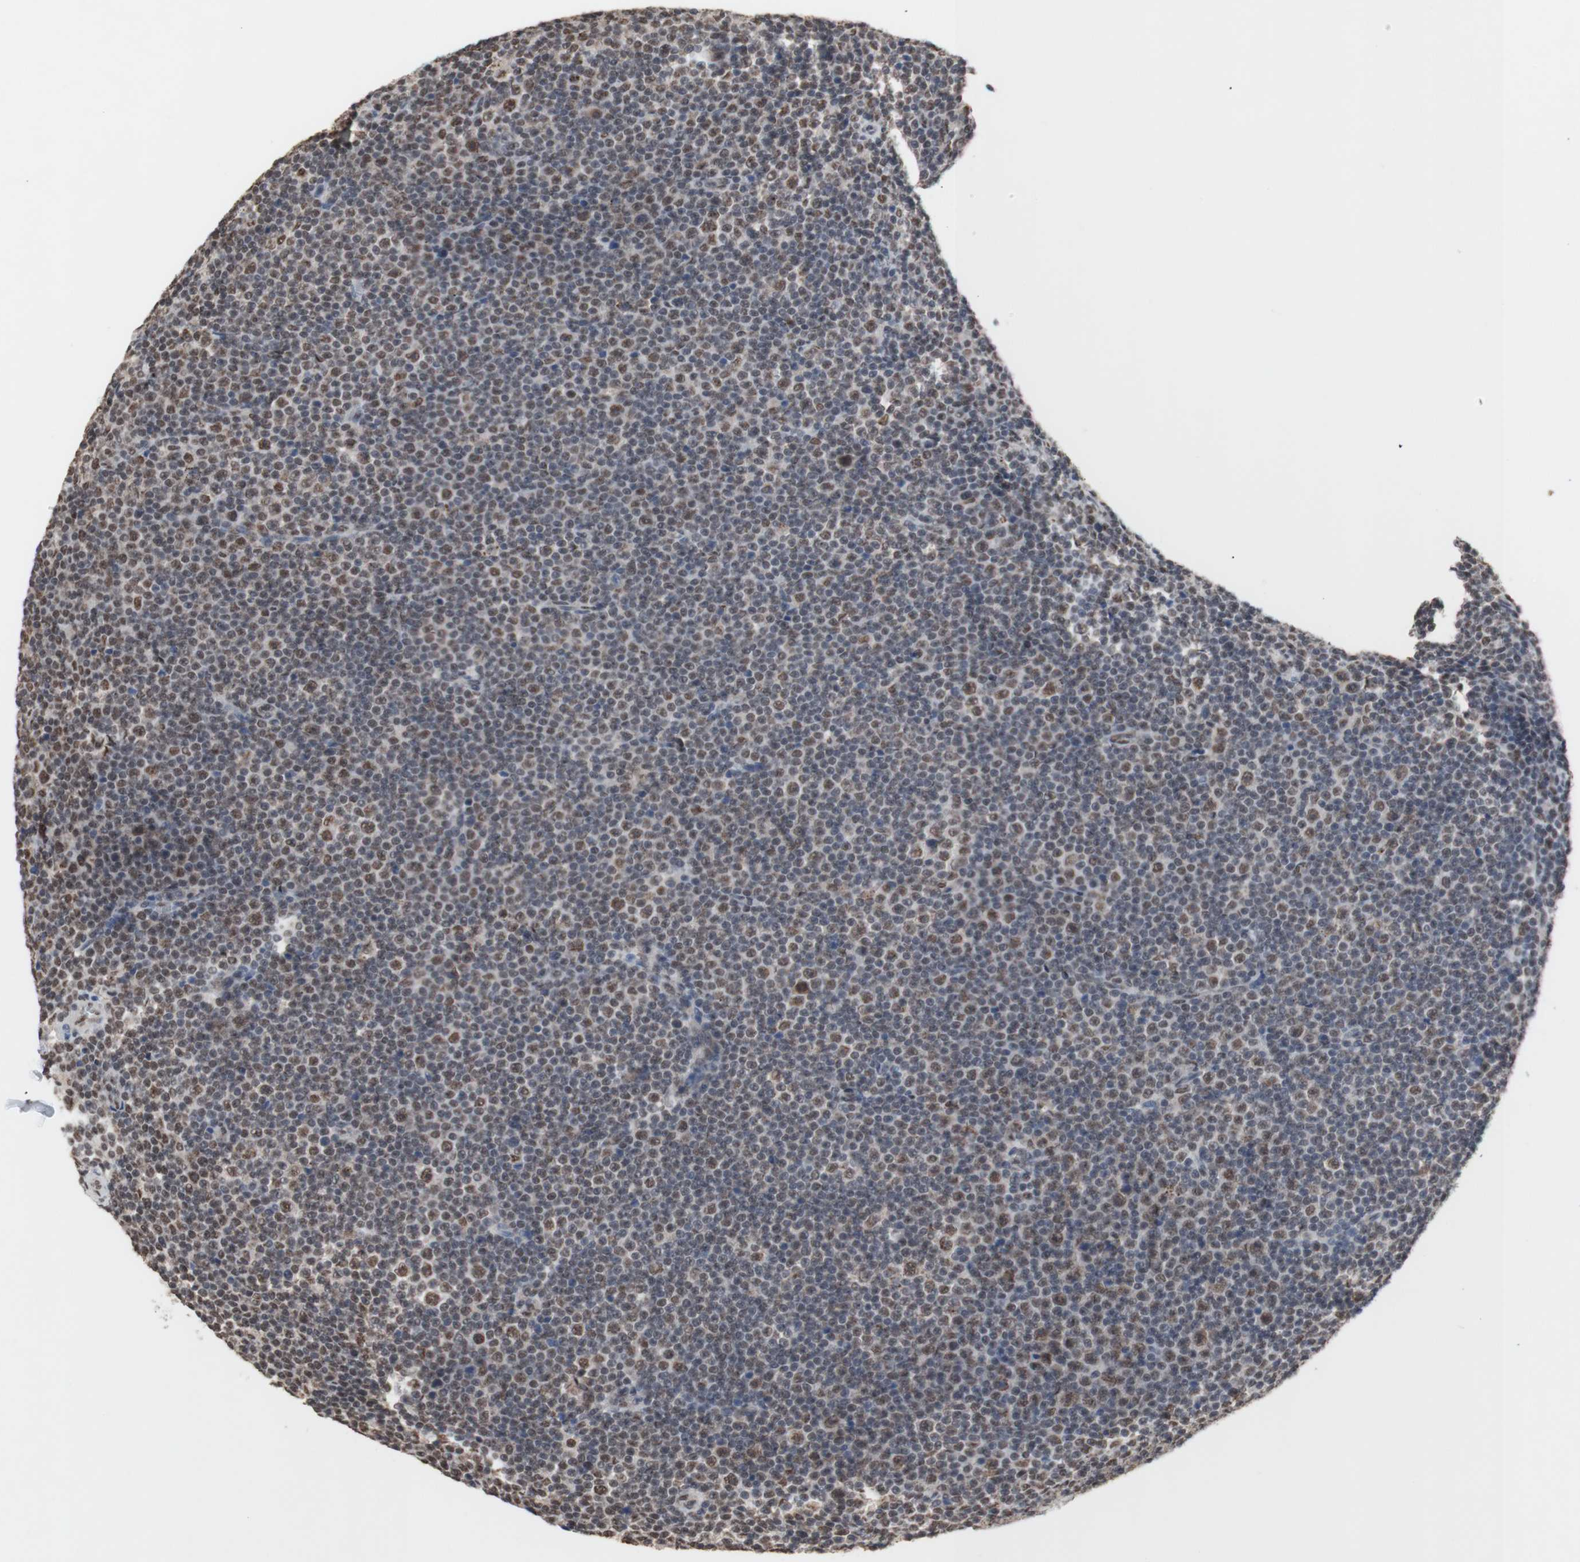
{"staining": {"intensity": "weak", "quantity": ">75%", "location": "nuclear"}, "tissue": "lymphoma", "cell_type": "Tumor cells", "image_type": "cancer", "snomed": [{"axis": "morphology", "description": "Malignant lymphoma, non-Hodgkin's type, Low grade"}, {"axis": "topography", "description": "Lymph node"}], "caption": "Human lymphoma stained for a protein (brown) displays weak nuclear positive positivity in approximately >75% of tumor cells.", "gene": "SFPQ", "patient": {"sex": "female", "age": 67}}